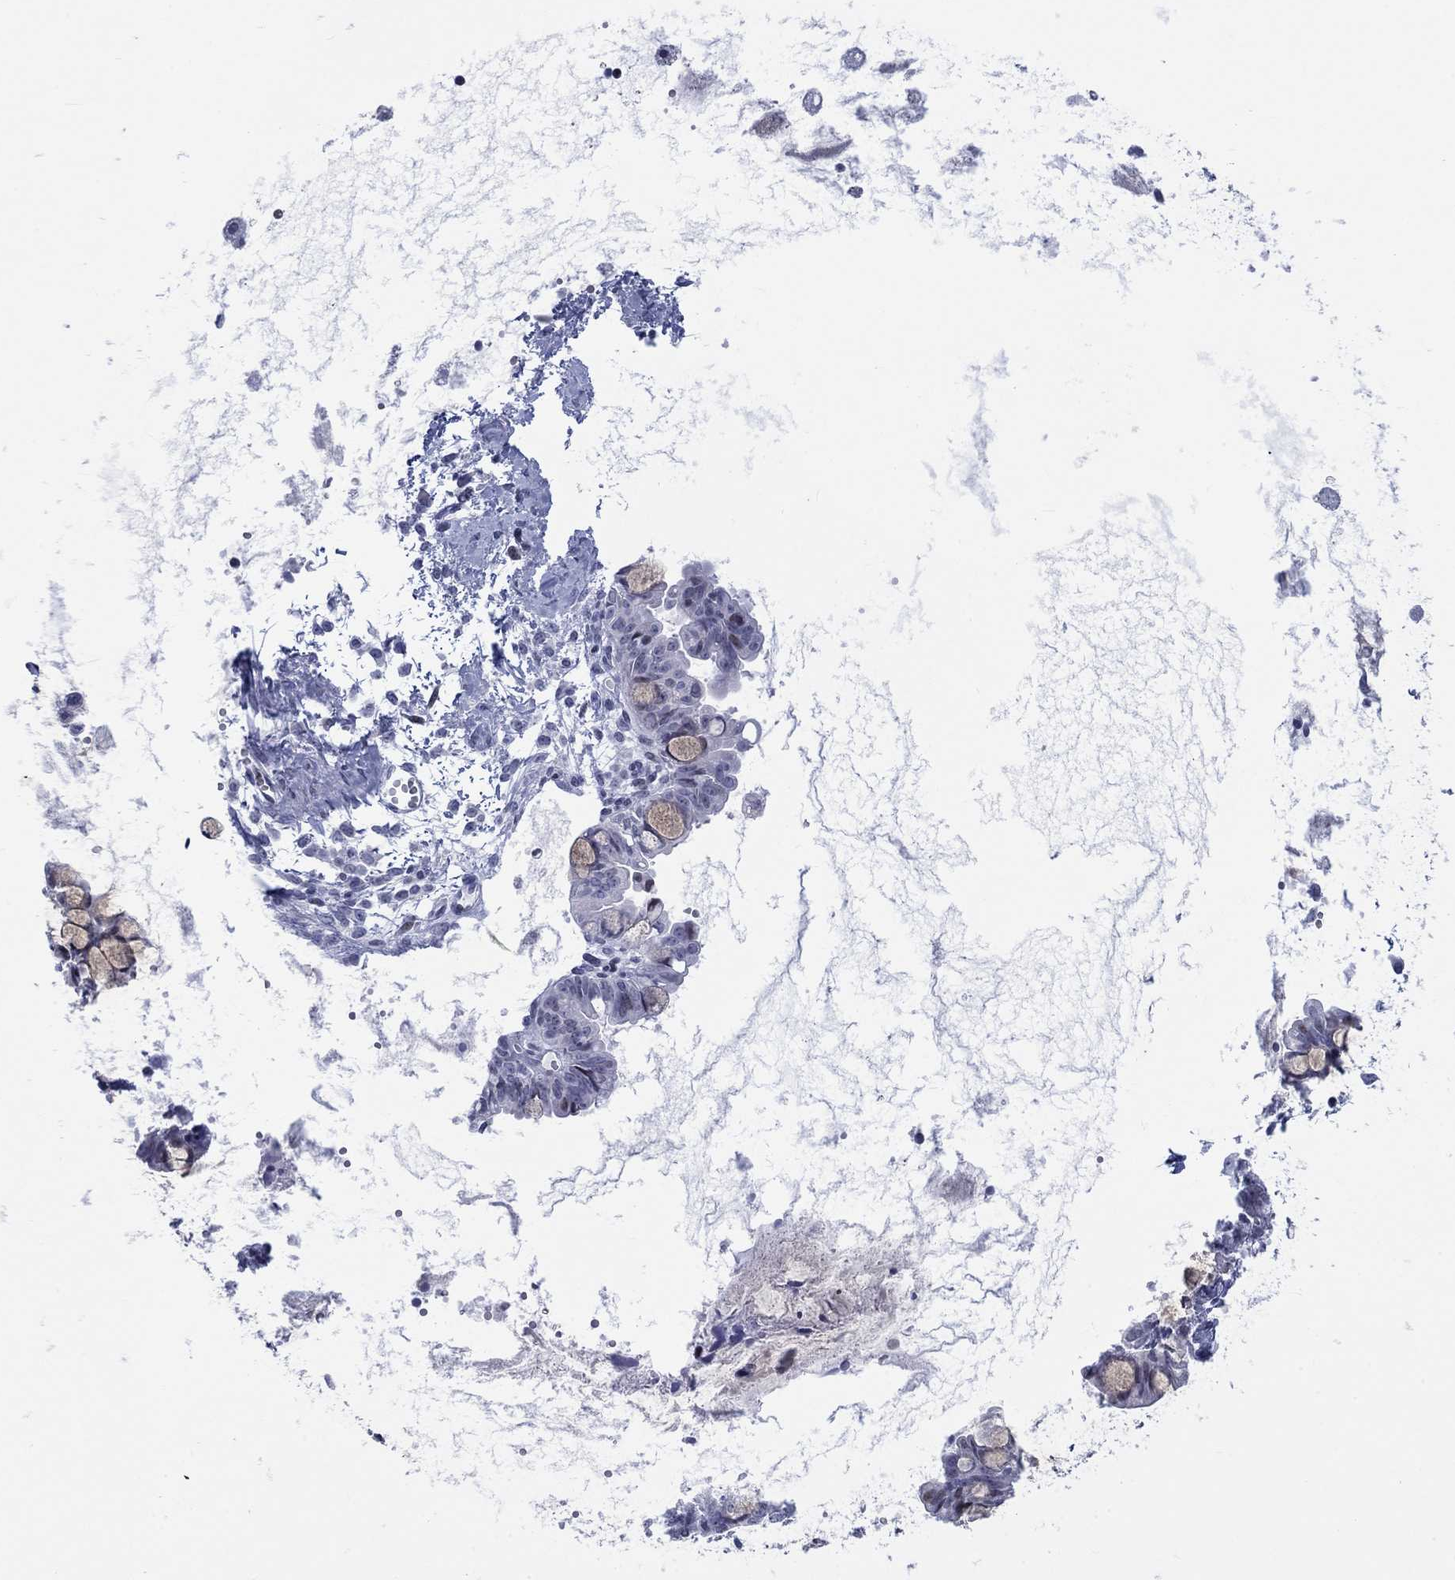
{"staining": {"intensity": "moderate", "quantity": "<25%", "location": "nuclear"}, "tissue": "ovarian cancer", "cell_type": "Tumor cells", "image_type": "cancer", "snomed": [{"axis": "morphology", "description": "Cystadenocarcinoma, mucinous, NOS"}, {"axis": "topography", "description": "Ovary"}], "caption": "Brown immunohistochemical staining in mucinous cystadenocarcinoma (ovarian) reveals moderate nuclear positivity in approximately <25% of tumor cells.", "gene": "CDCA2", "patient": {"sex": "female", "age": 63}}